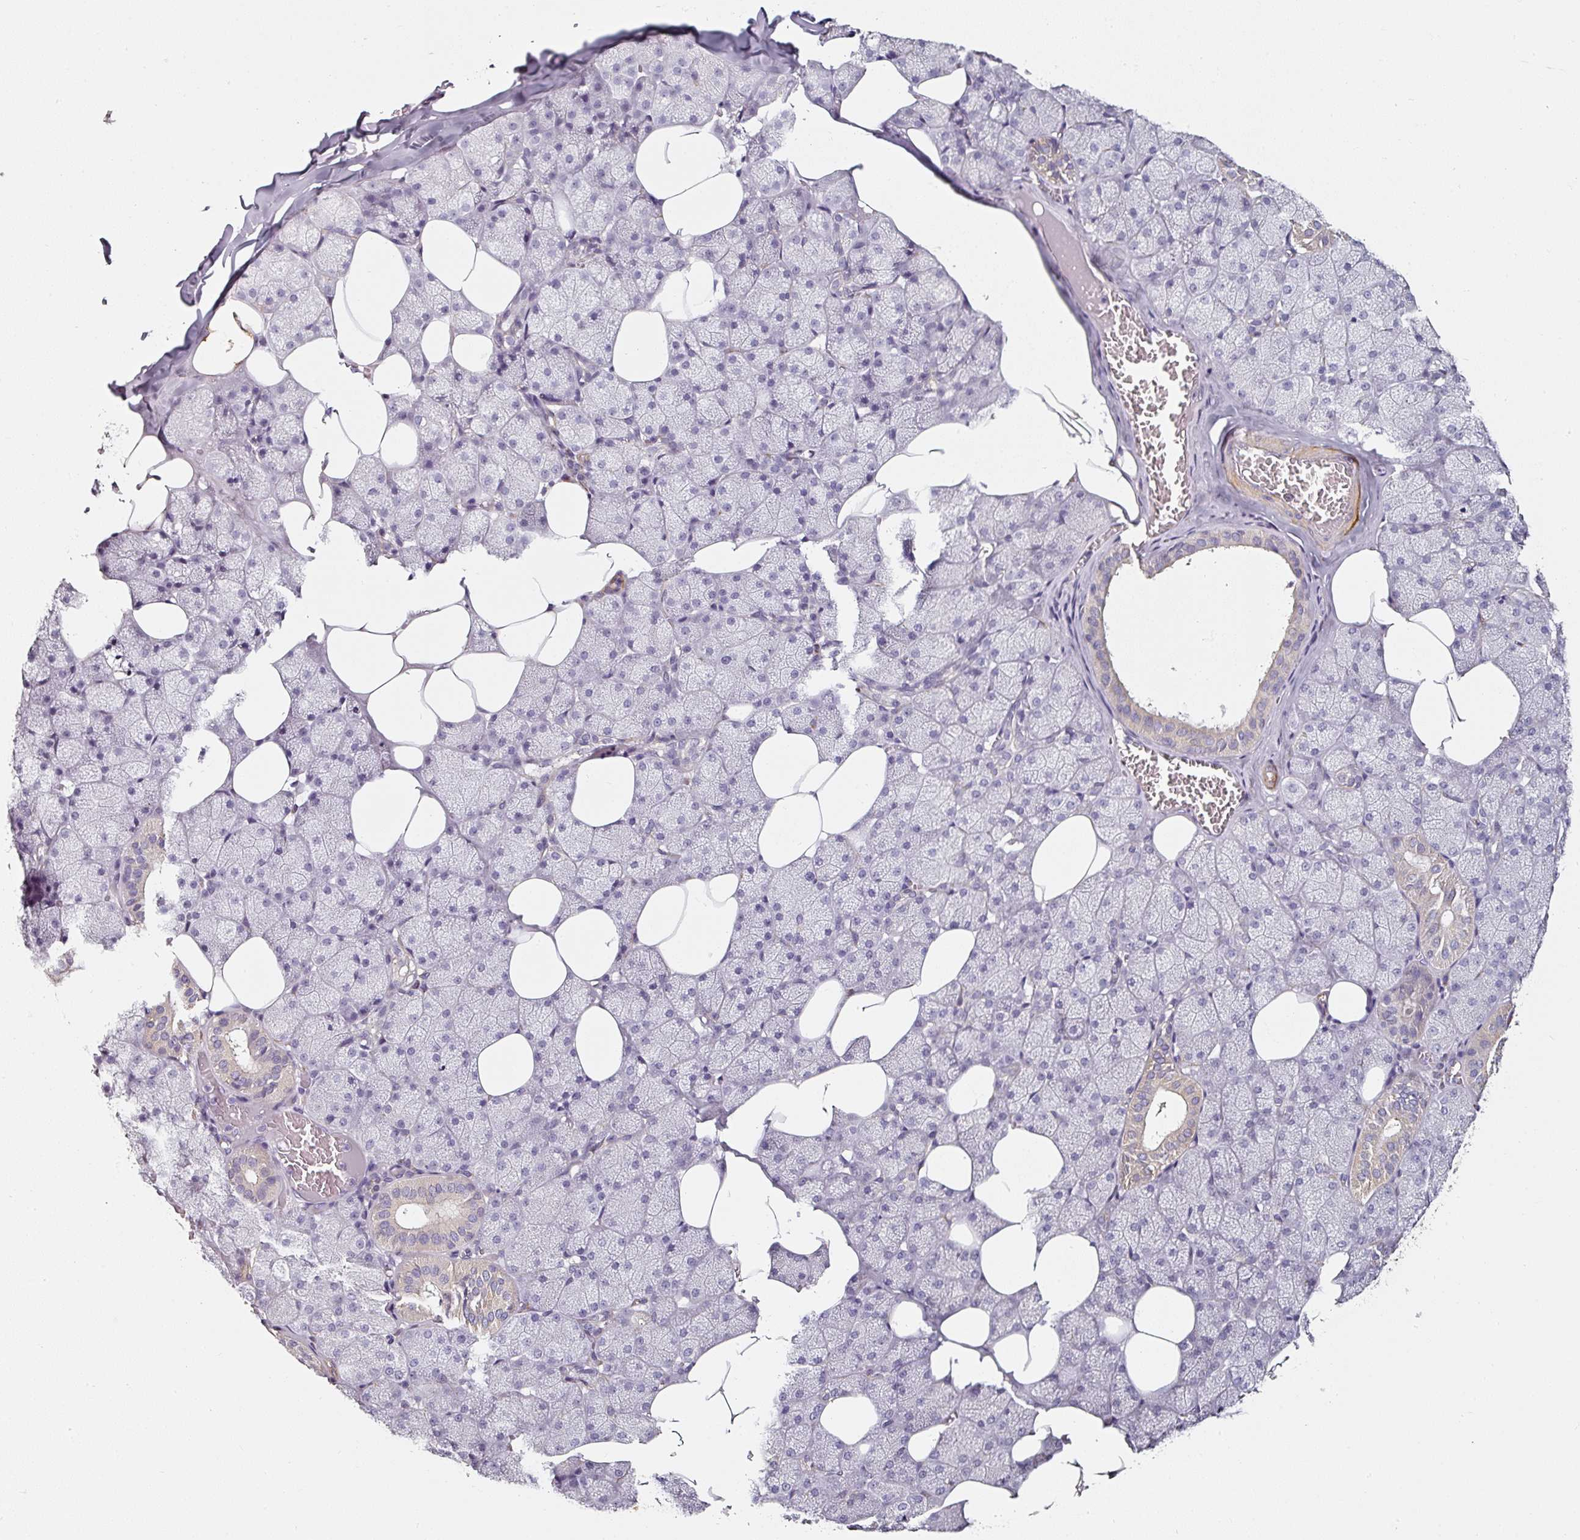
{"staining": {"intensity": "weak", "quantity": "<25%", "location": "cytoplasmic/membranous"}, "tissue": "salivary gland", "cell_type": "Glandular cells", "image_type": "normal", "snomed": [{"axis": "morphology", "description": "Normal tissue, NOS"}, {"axis": "topography", "description": "Salivary gland"}, {"axis": "topography", "description": "Peripheral nerve tissue"}], "caption": "IHC of benign human salivary gland displays no staining in glandular cells.", "gene": "CAP2", "patient": {"sex": "male", "age": 38}}